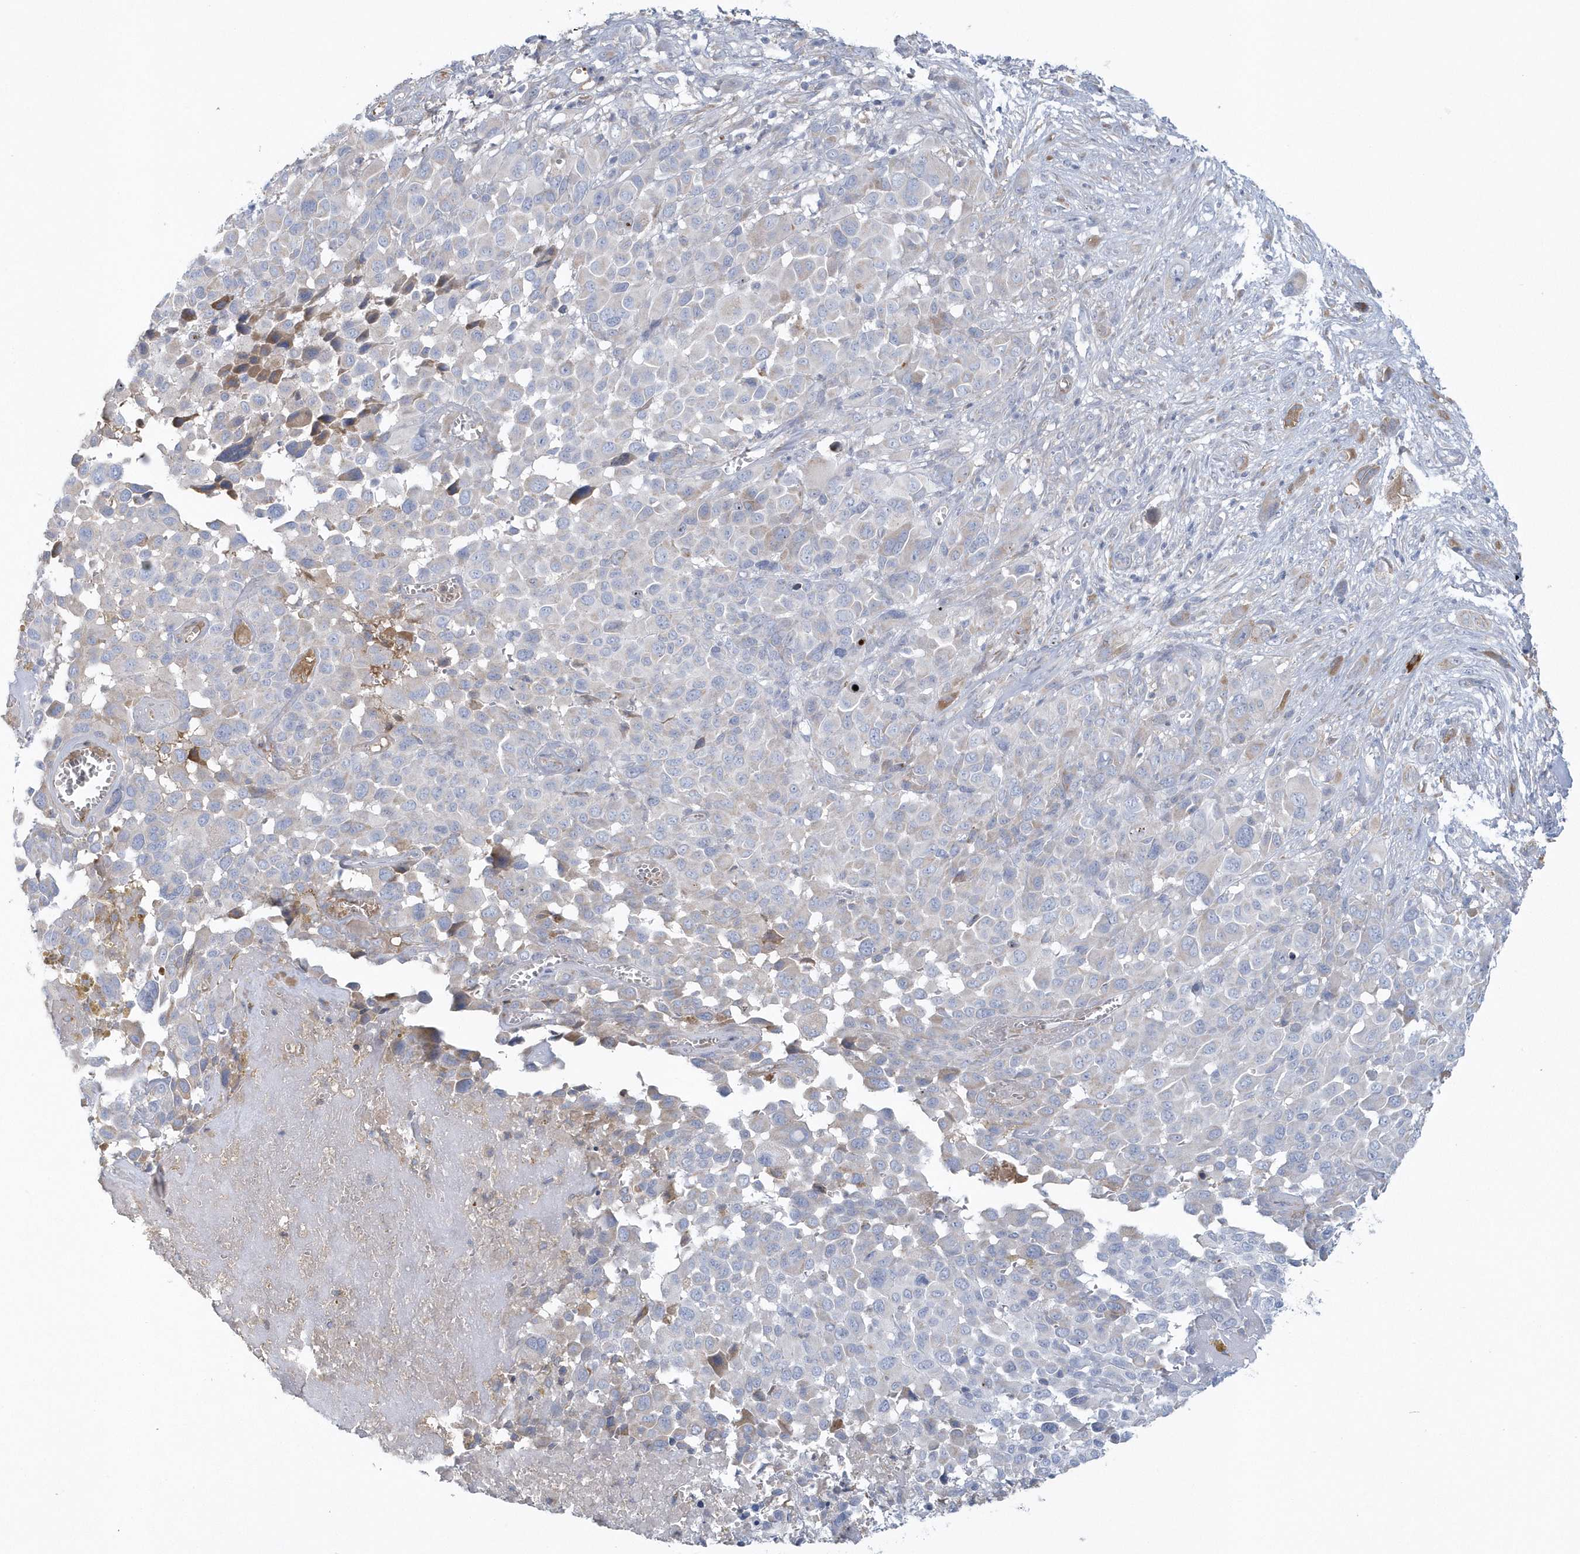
{"staining": {"intensity": "negative", "quantity": "none", "location": "none"}, "tissue": "melanoma", "cell_type": "Tumor cells", "image_type": "cancer", "snomed": [{"axis": "morphology", "description": "Malignant melanoma, NOS"}, {"axis": "topography", "description": "Skin of trunk"}], "caption": "Malignant melanoma stained for a protein using immunohistochemistry displays no staining tumor cells.", "gene": "SPATA18", "patient": {"sex": "male", "age": 71}}